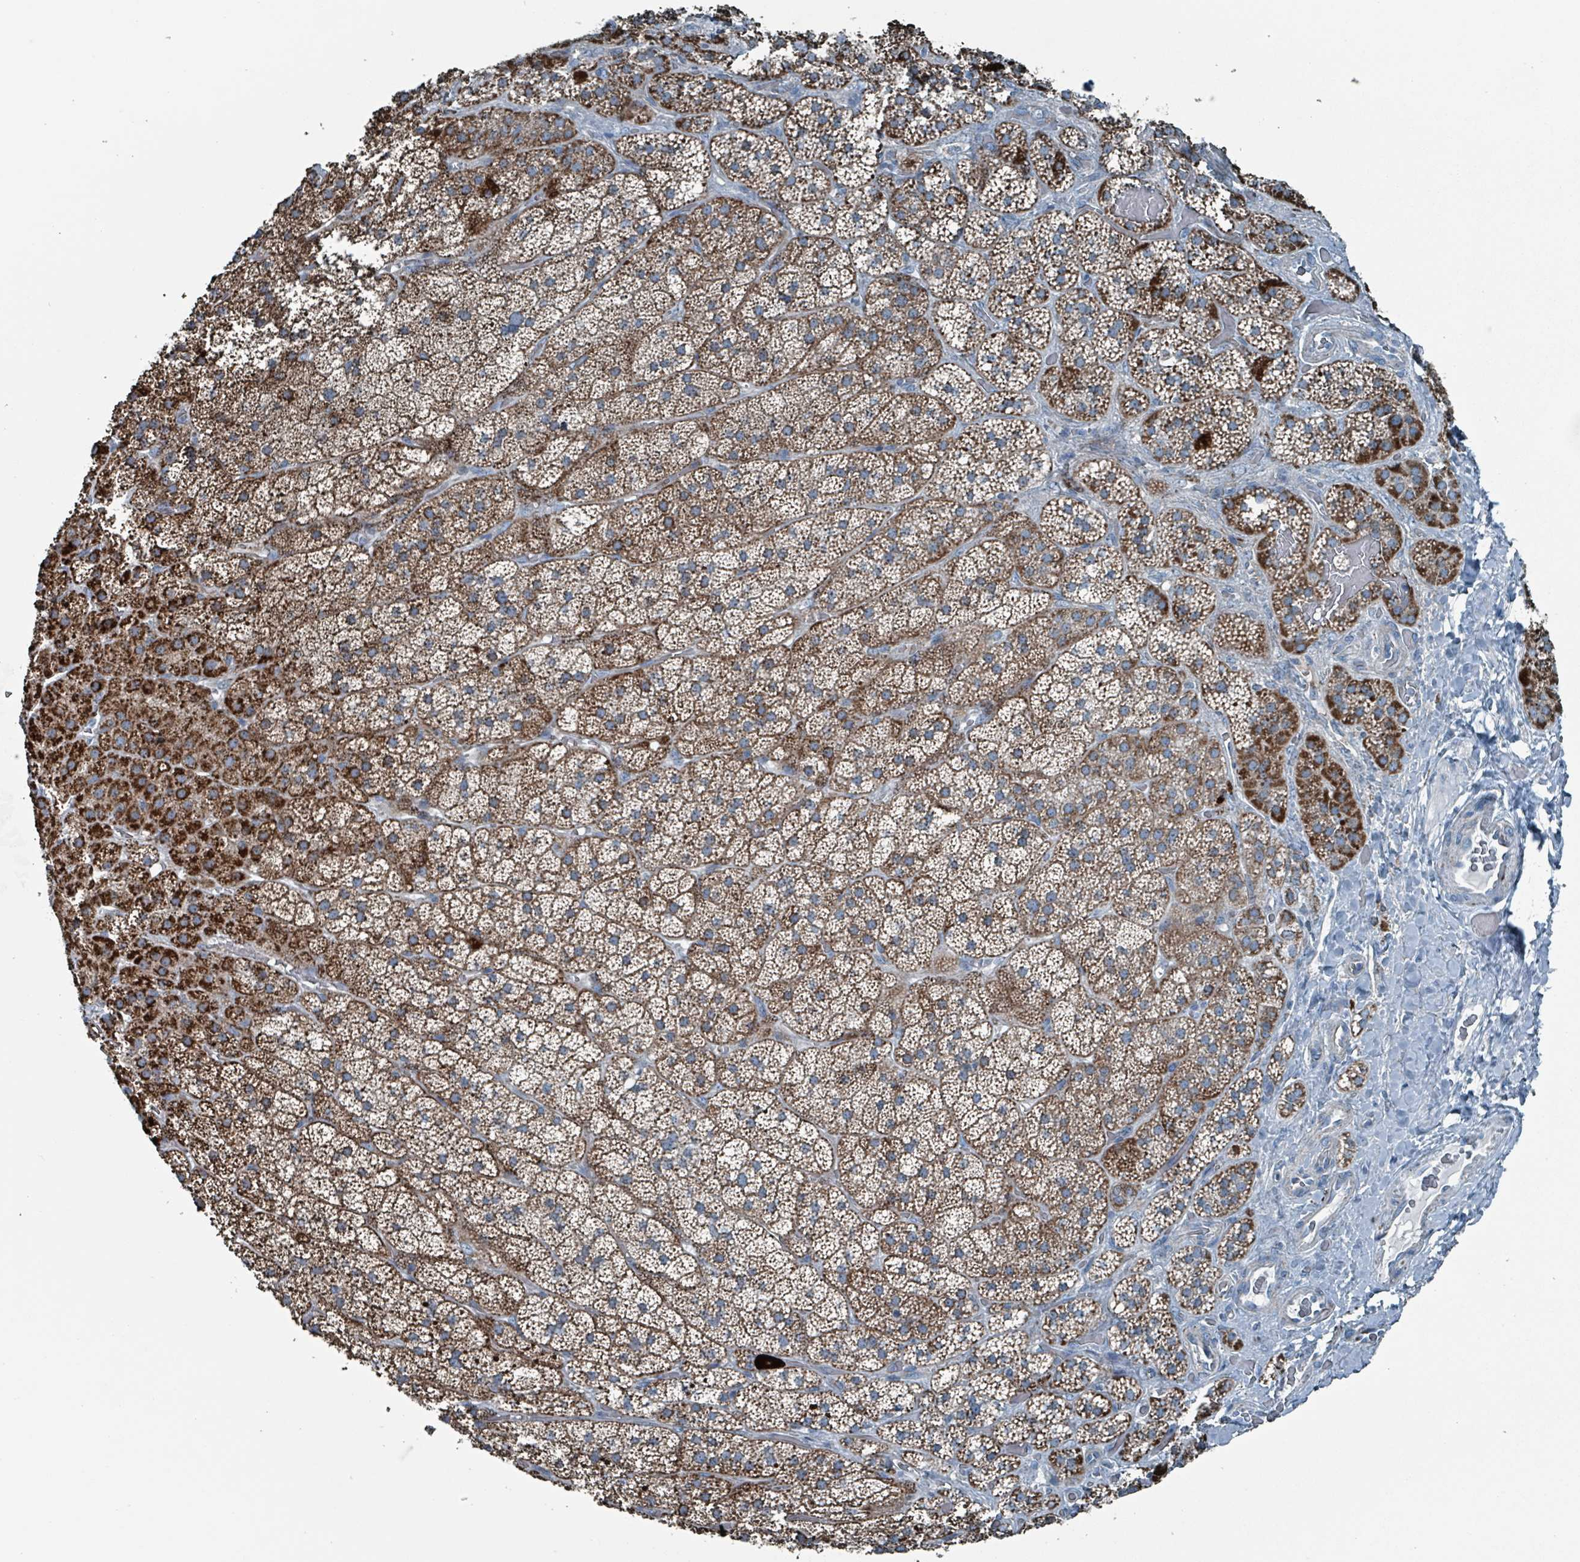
{"staining": {"intensity": "strong", "quantity": ">75%", "location": "cytoplasmic/membranous"}, "tissue": "adrenal gland", "cell_type": "Glandular cells", "image_type": "normal", "snomed": [{"axis": "morphology", "description": "Normal tissue, NOS"}, {"axis": "topography", "description": "Adrenal gland"}], "caption": "IHC image of unremarkable adrenal gland: adrenal gland stained using immunohistochemistry demonstrates high levels of strong protein expression localized specifically in the cytoplasmic/membranous of glandular cells, appearing as a cytoplasmic/membranous brown color.", "gene": "ABHD18", "patient": {"sex": "male", "age": 57}}